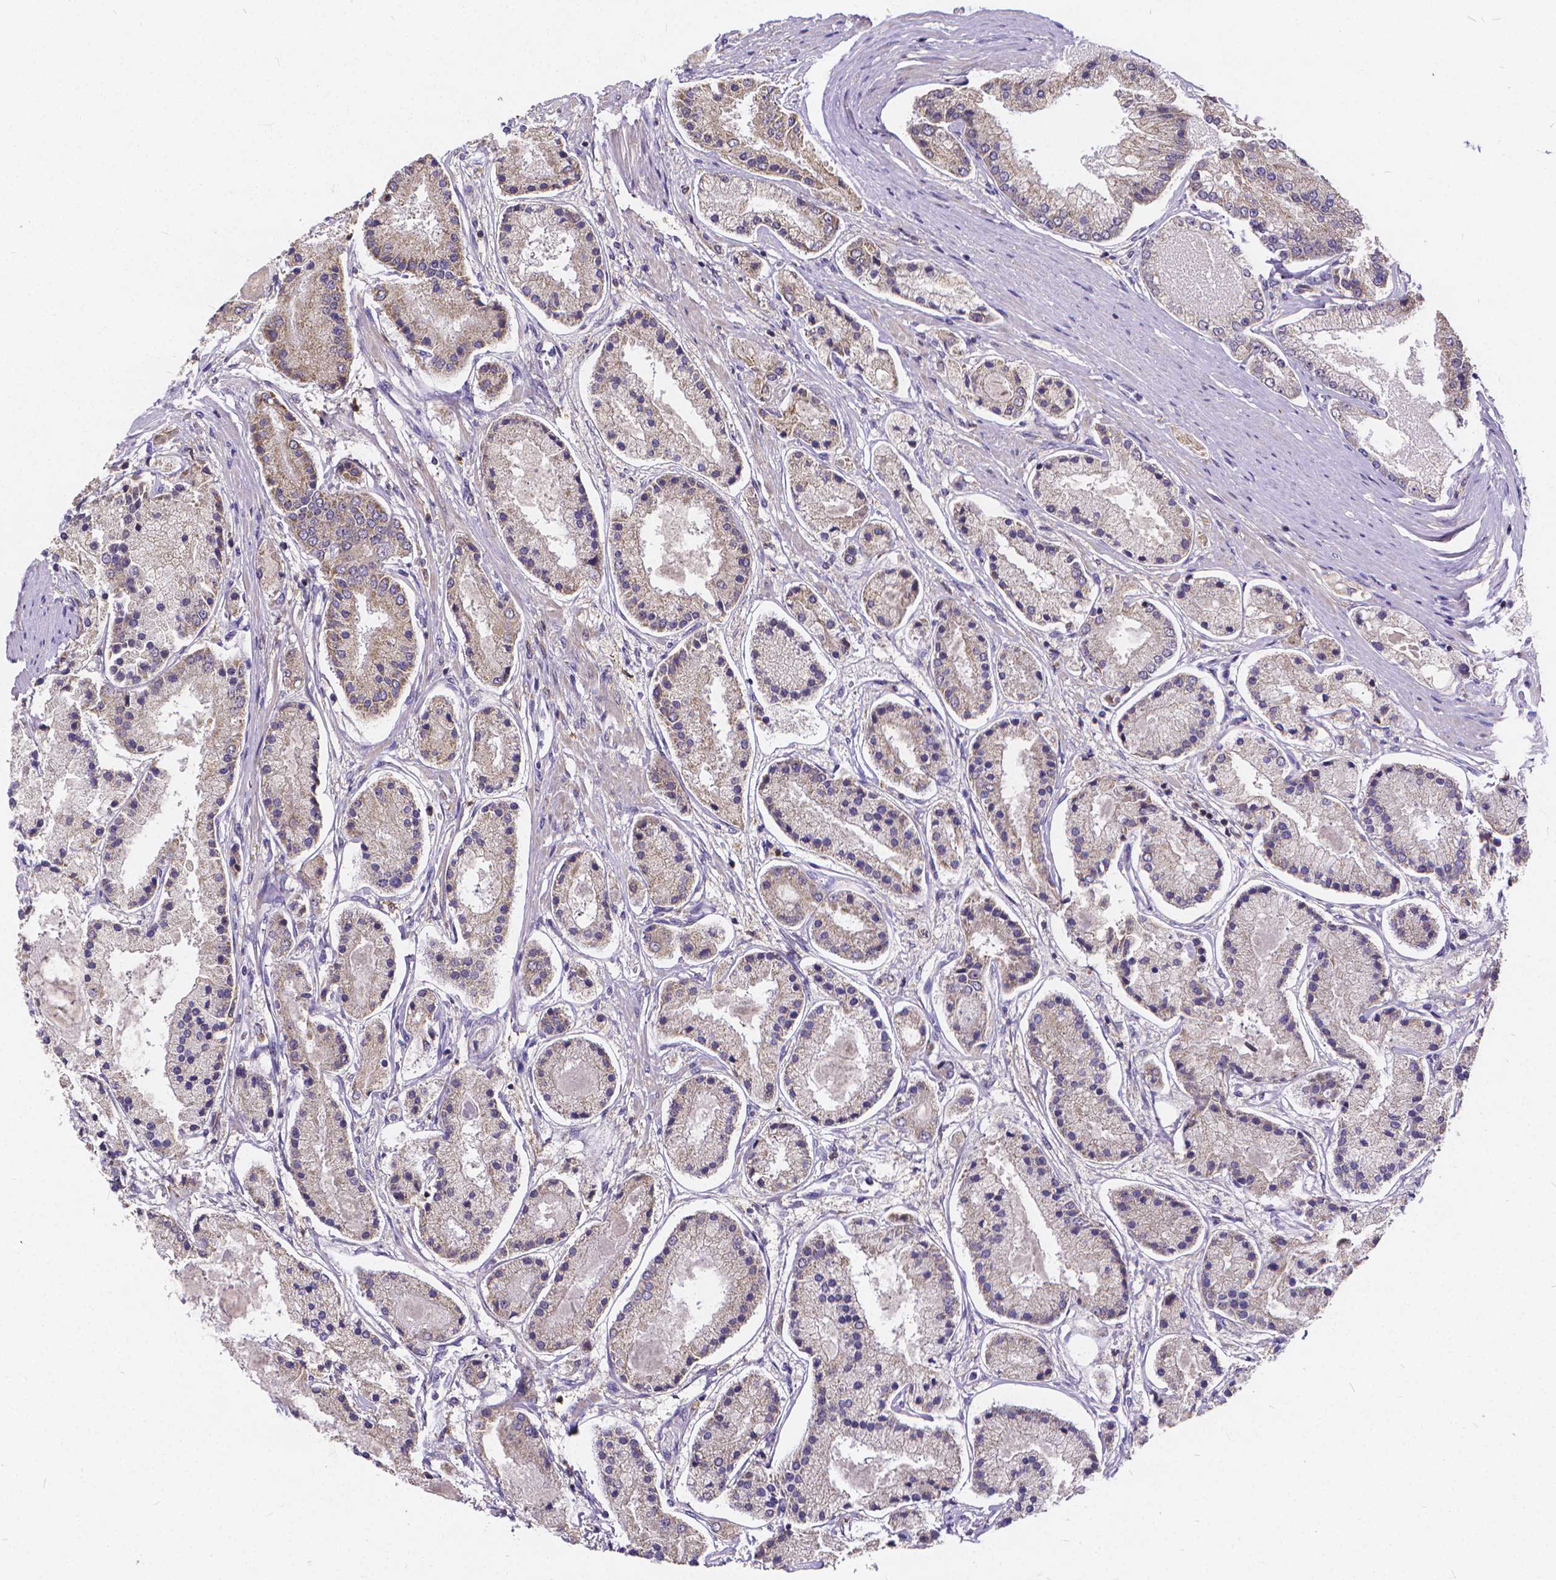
{"staining": {"intensity": "negative", "quantity": "none", "location": "none"}, "tissue": "prostate cancer", "cell_type": "Tumor cells", "image_type": "cancer", "snomed": [{"axis": "morphology", "description": "Adenocarcinoma, High grade"}, {"axis": "topography", "description": "Prostate"}], "caption": "Image shows no protein positivity in tumor cells of high-grade adenocarcinoma (prostate) tissue.", "gene": "GLRB", "patient": {"sex": "male", "age": 67}}